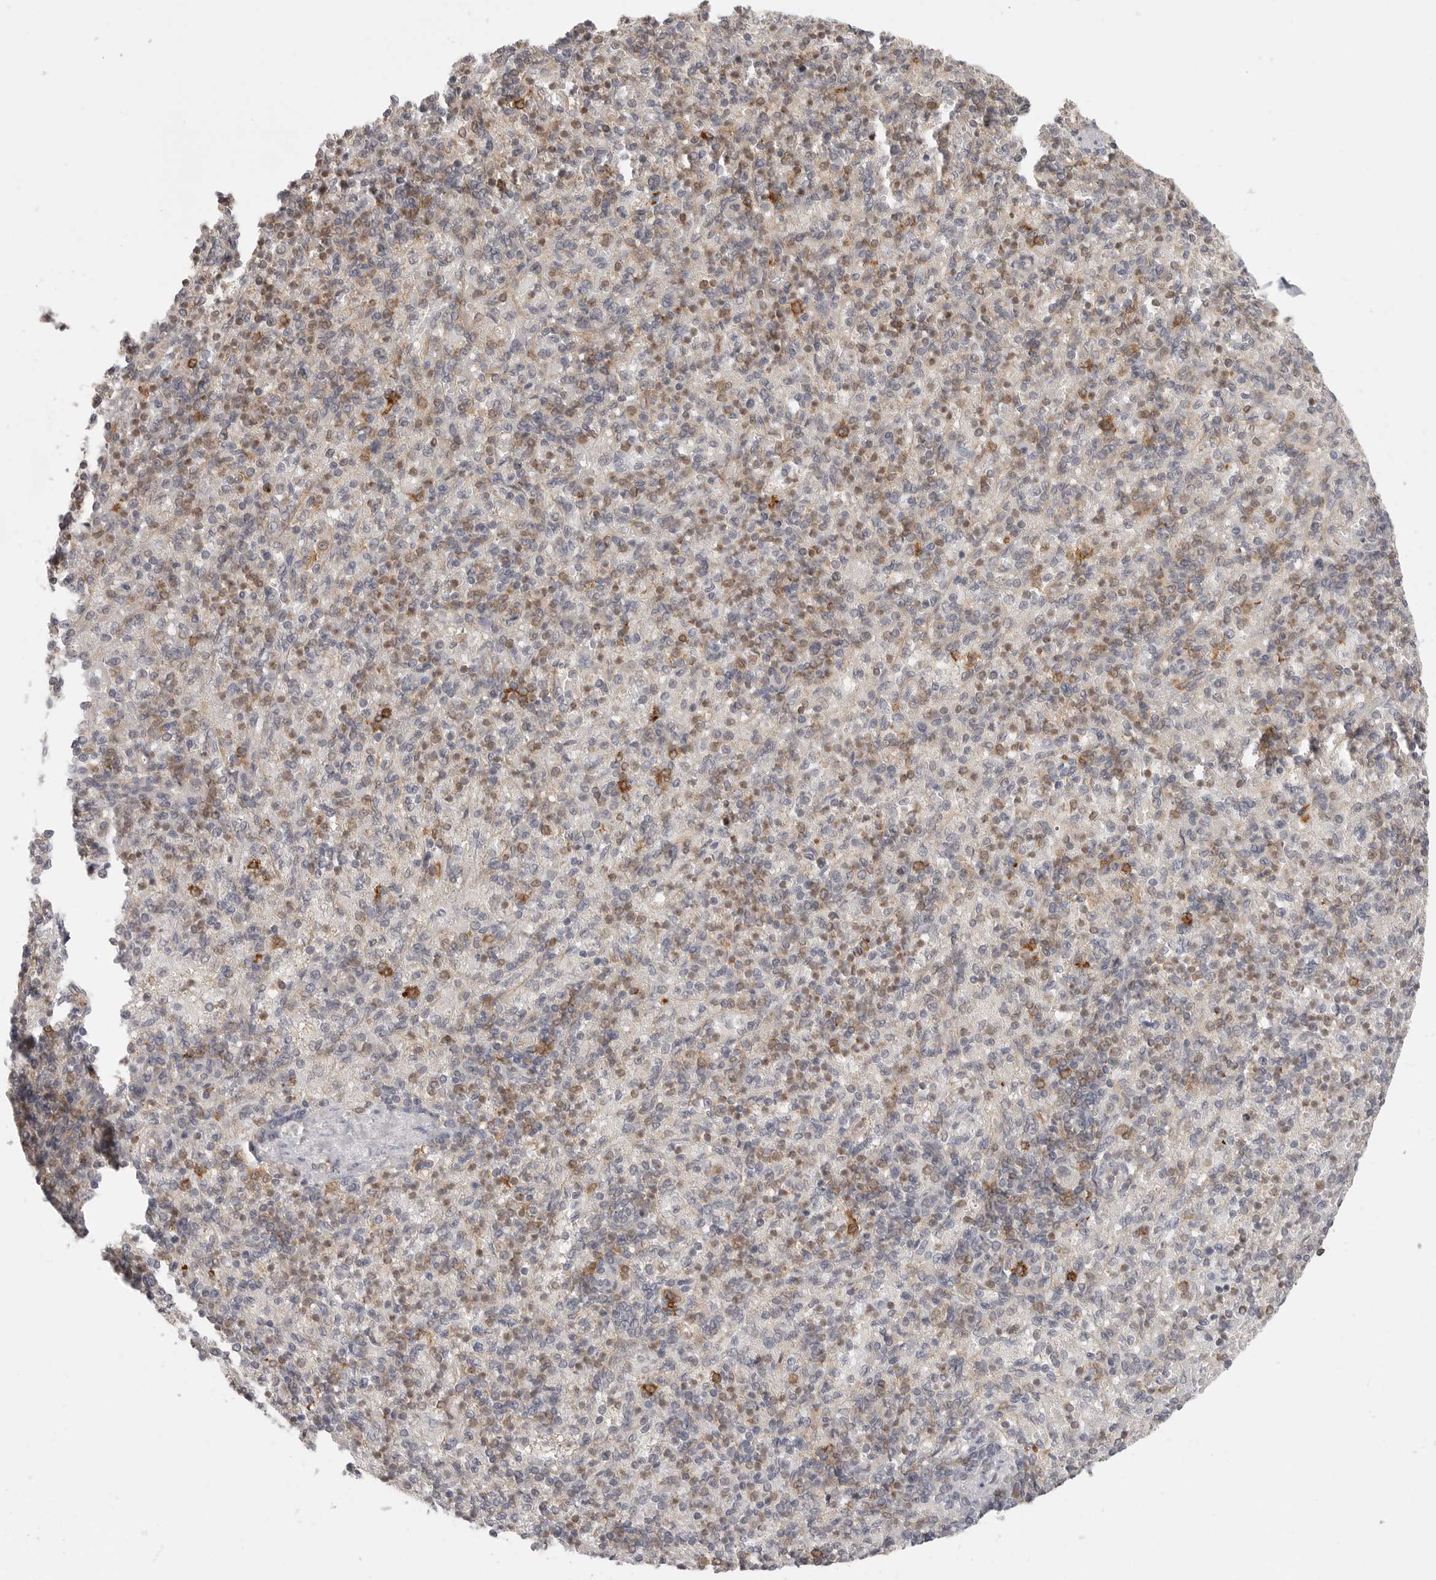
{"staining": {"intensity": "moderate", "quantity": "25%-75%", "location": "cytoplasmic/membranous"}, "tissue": "spleen", "cell_type": "Cells in red pulp", "image_type": "normal", "snomed": [{"axis": "morphology", "description": "Normal tissue, NOS"}, {"axis": "topography", "description": "Spleen"}], "caption": "DAB (3,3'-diaminobenzidine) immunohistochemical staining of unremarkable human spleen exhibits moderate cytoplasmic/membranous protein positivity in about 25%-75% of cells in red pulp.", "gene": "DBNL", "patient": {"sex": "female", "age": 74}}